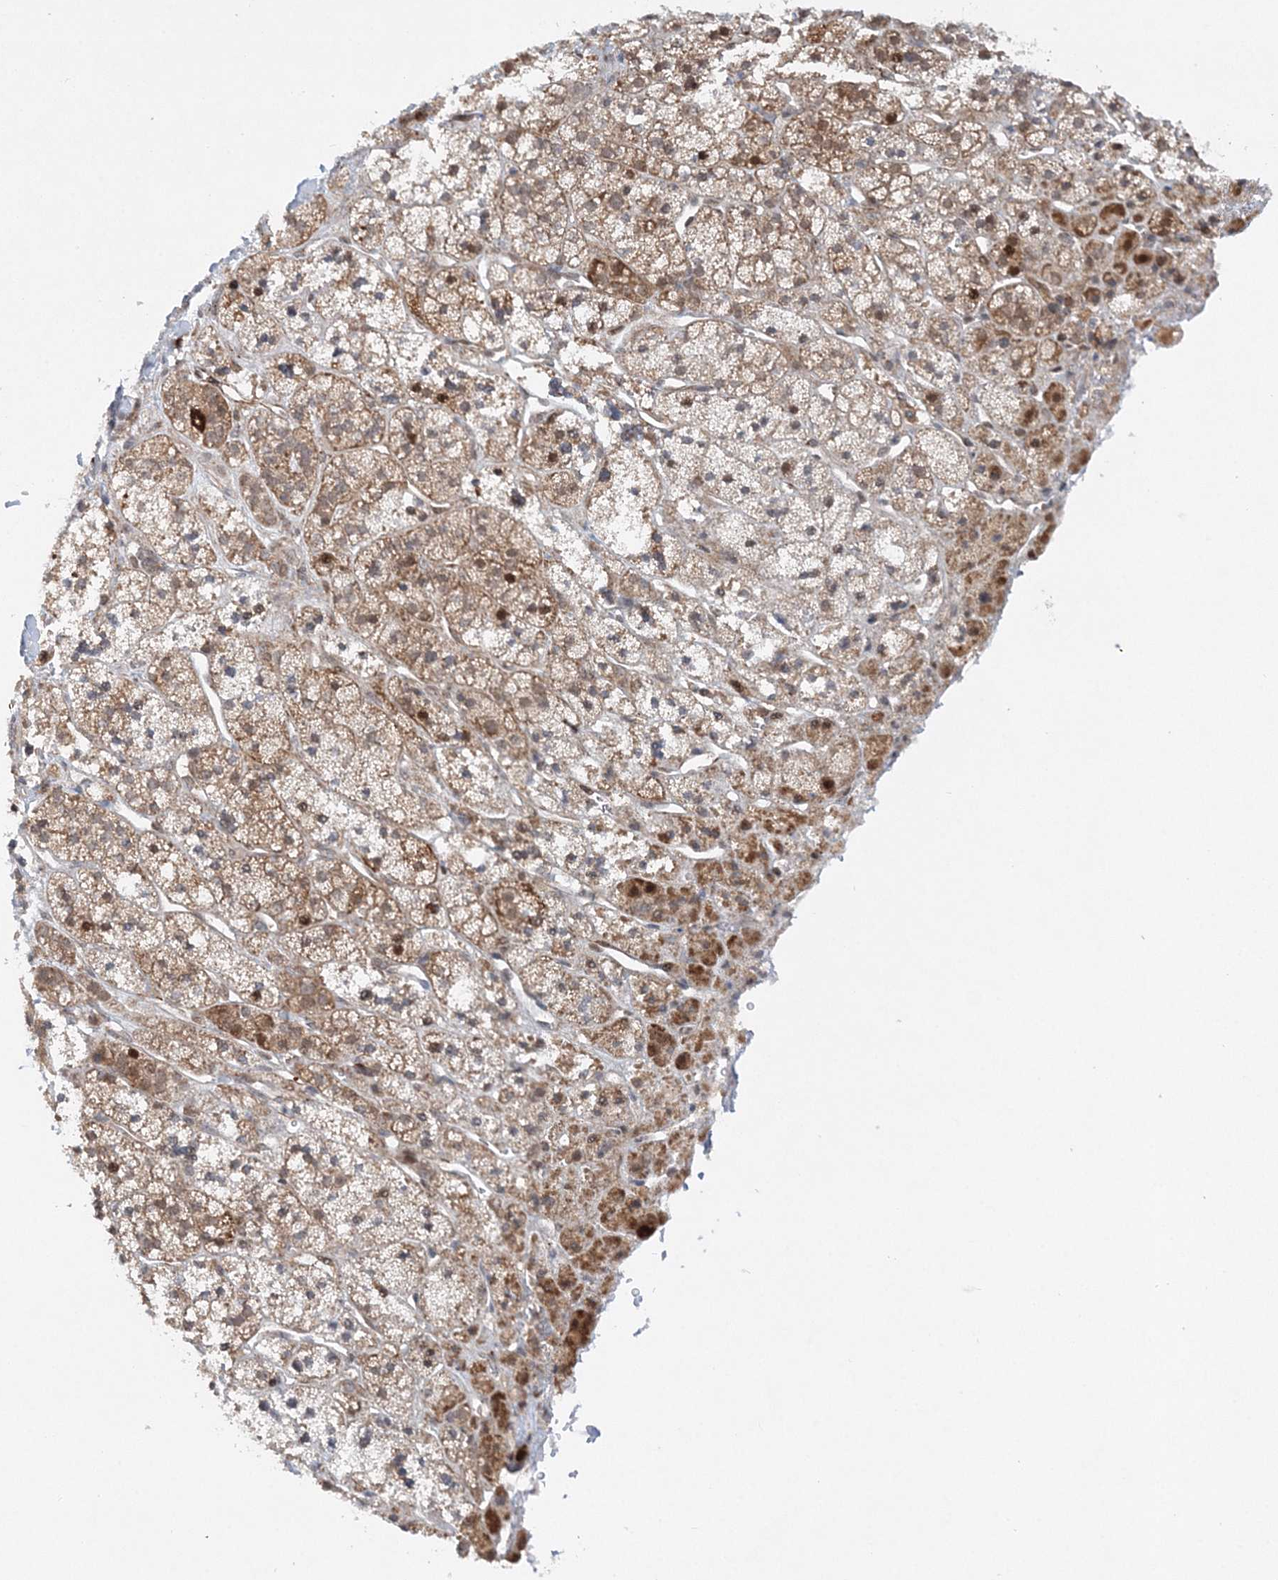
{"staining": {"intensity": "moderate", "quantity": ">75%", "location": "cytoplasmic/membranous,nuclear"}, "tissue": "adrenal gland", "cell_type": "Glandular cells", "image_type": "normal", "snomed": [{"axis": "morphology", "description": "Normal tissue, NOS"}, {"axis": "topography", "description": "Adrenal gland"}], "caption": "Immunohistochemical staining of unremarkable human adrenal gland demonstrates moderate cytoplasmic/membranous,nuclear protein positivity in about >75% of glandular cells.", "gene": "RAB11FIP2", "patient": {"sex": "male", "age": 56}}